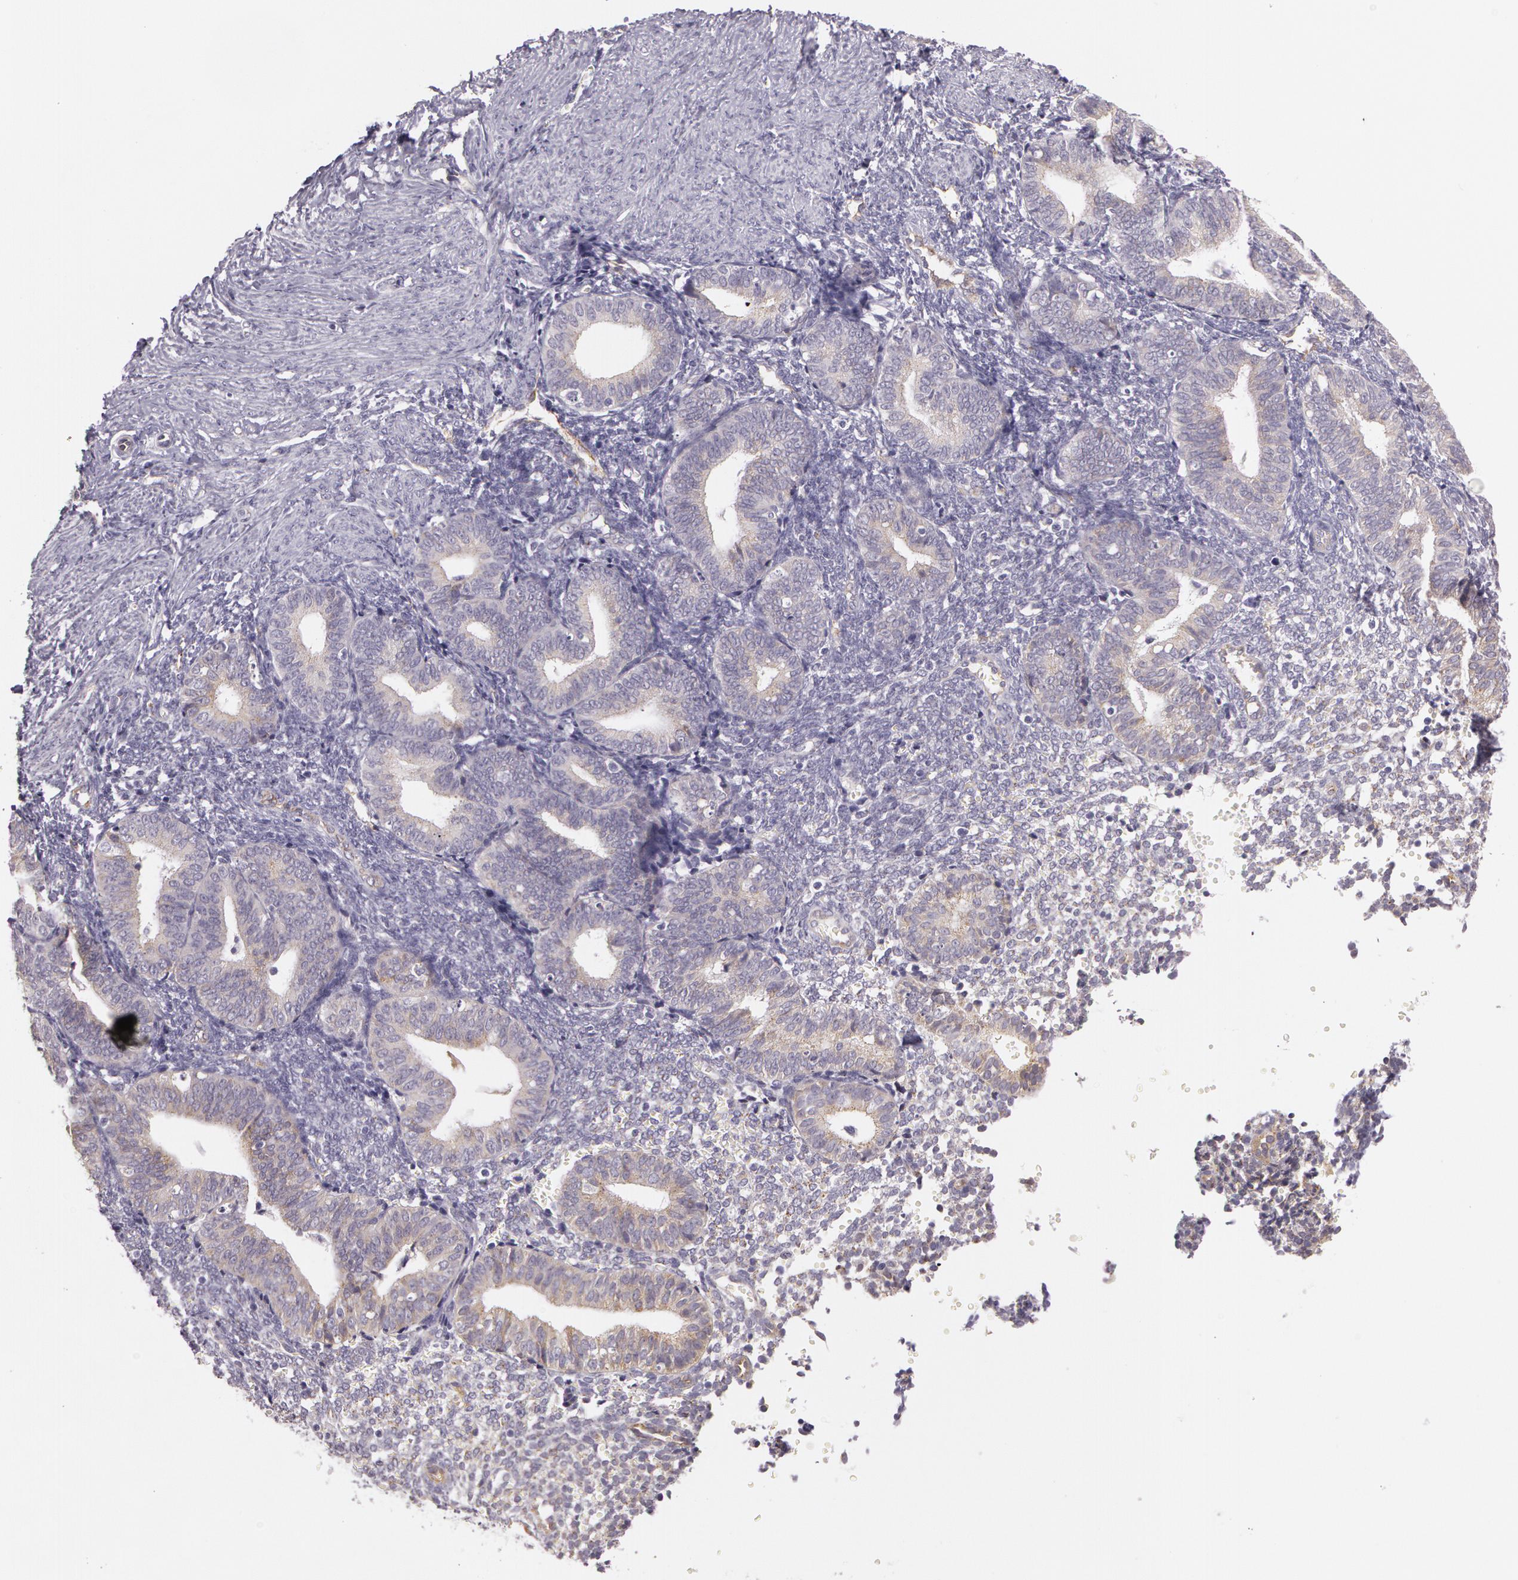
{"staining": {"intensity": "negative", "quantity": "none", "location": "none"}, "tissue": "endometrium", "cell_type": "Cells in endometrial stroma", "image_type": "normal", "snomed": [{"axis": "morphology", "description": "Normal tissue, NOS"}, {"axis": "topography", "description": "Endometrium"}], "caption": "The photomicrograph shows no significant positivity in cells in endometrial stroma of endometrium.", "gene": "APP", "patient": {"sex": "female", "age": 61}}